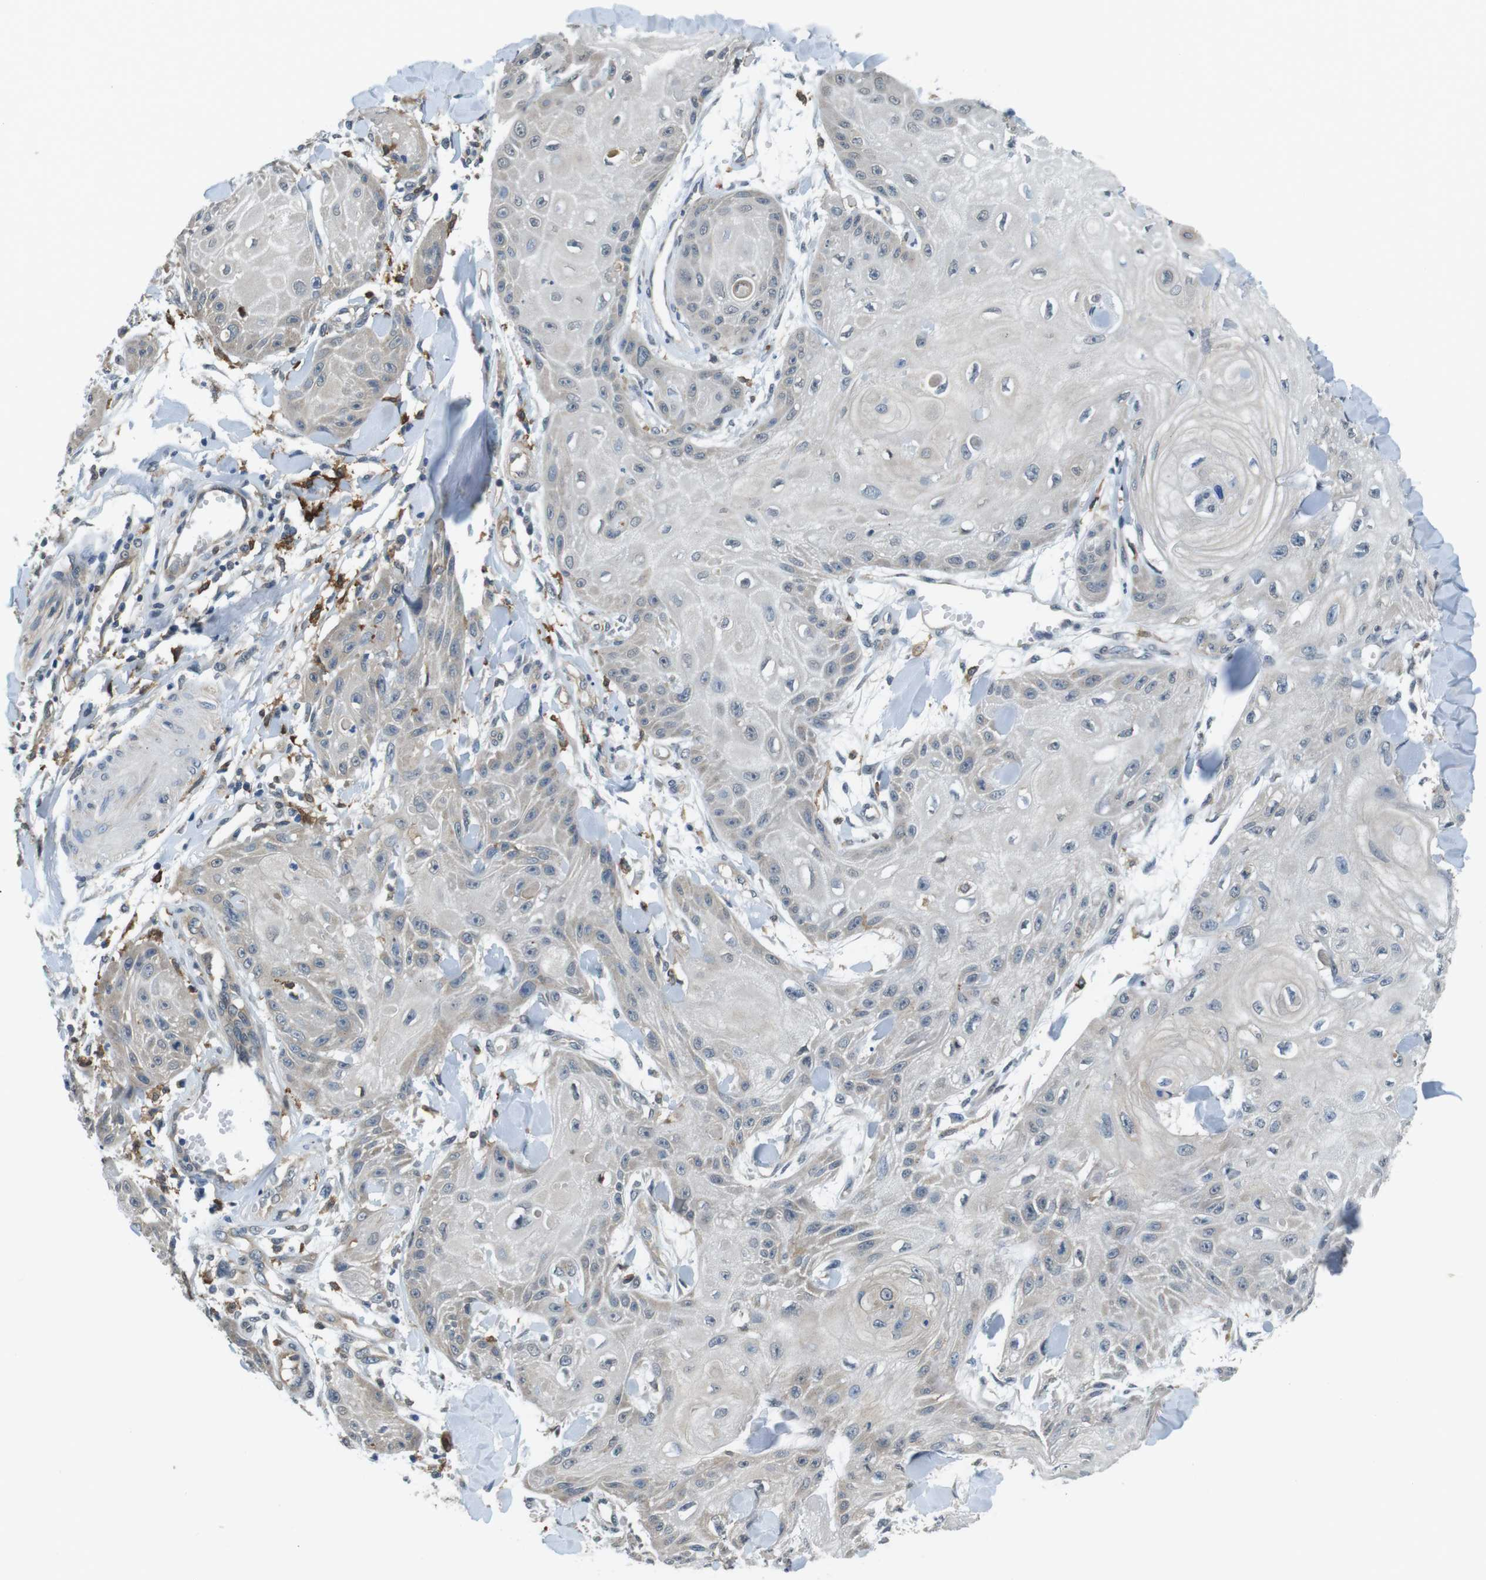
{"staining": {"intensity": "weak", "quantity": "<25%", "location": "cytoplasmic/membranous"}, "tissue": "skin cancer", "cell_type": "Tumor cells", "image_type": "cancer", "snomed": [{"axis": "morphology", "description": "Squamous cell carcinoma, NOS"}, {"axis": "topography", "description": "Skin"}], "caption": "Immunohistochemistry (IHC) image of human skin cancer (squamous cell carcinoma) stained for a protein (brown), which demonstrates no positivity in tumor cells.", "gene": "CD163L1", "patient": {"sex": "male", "age": 74}}